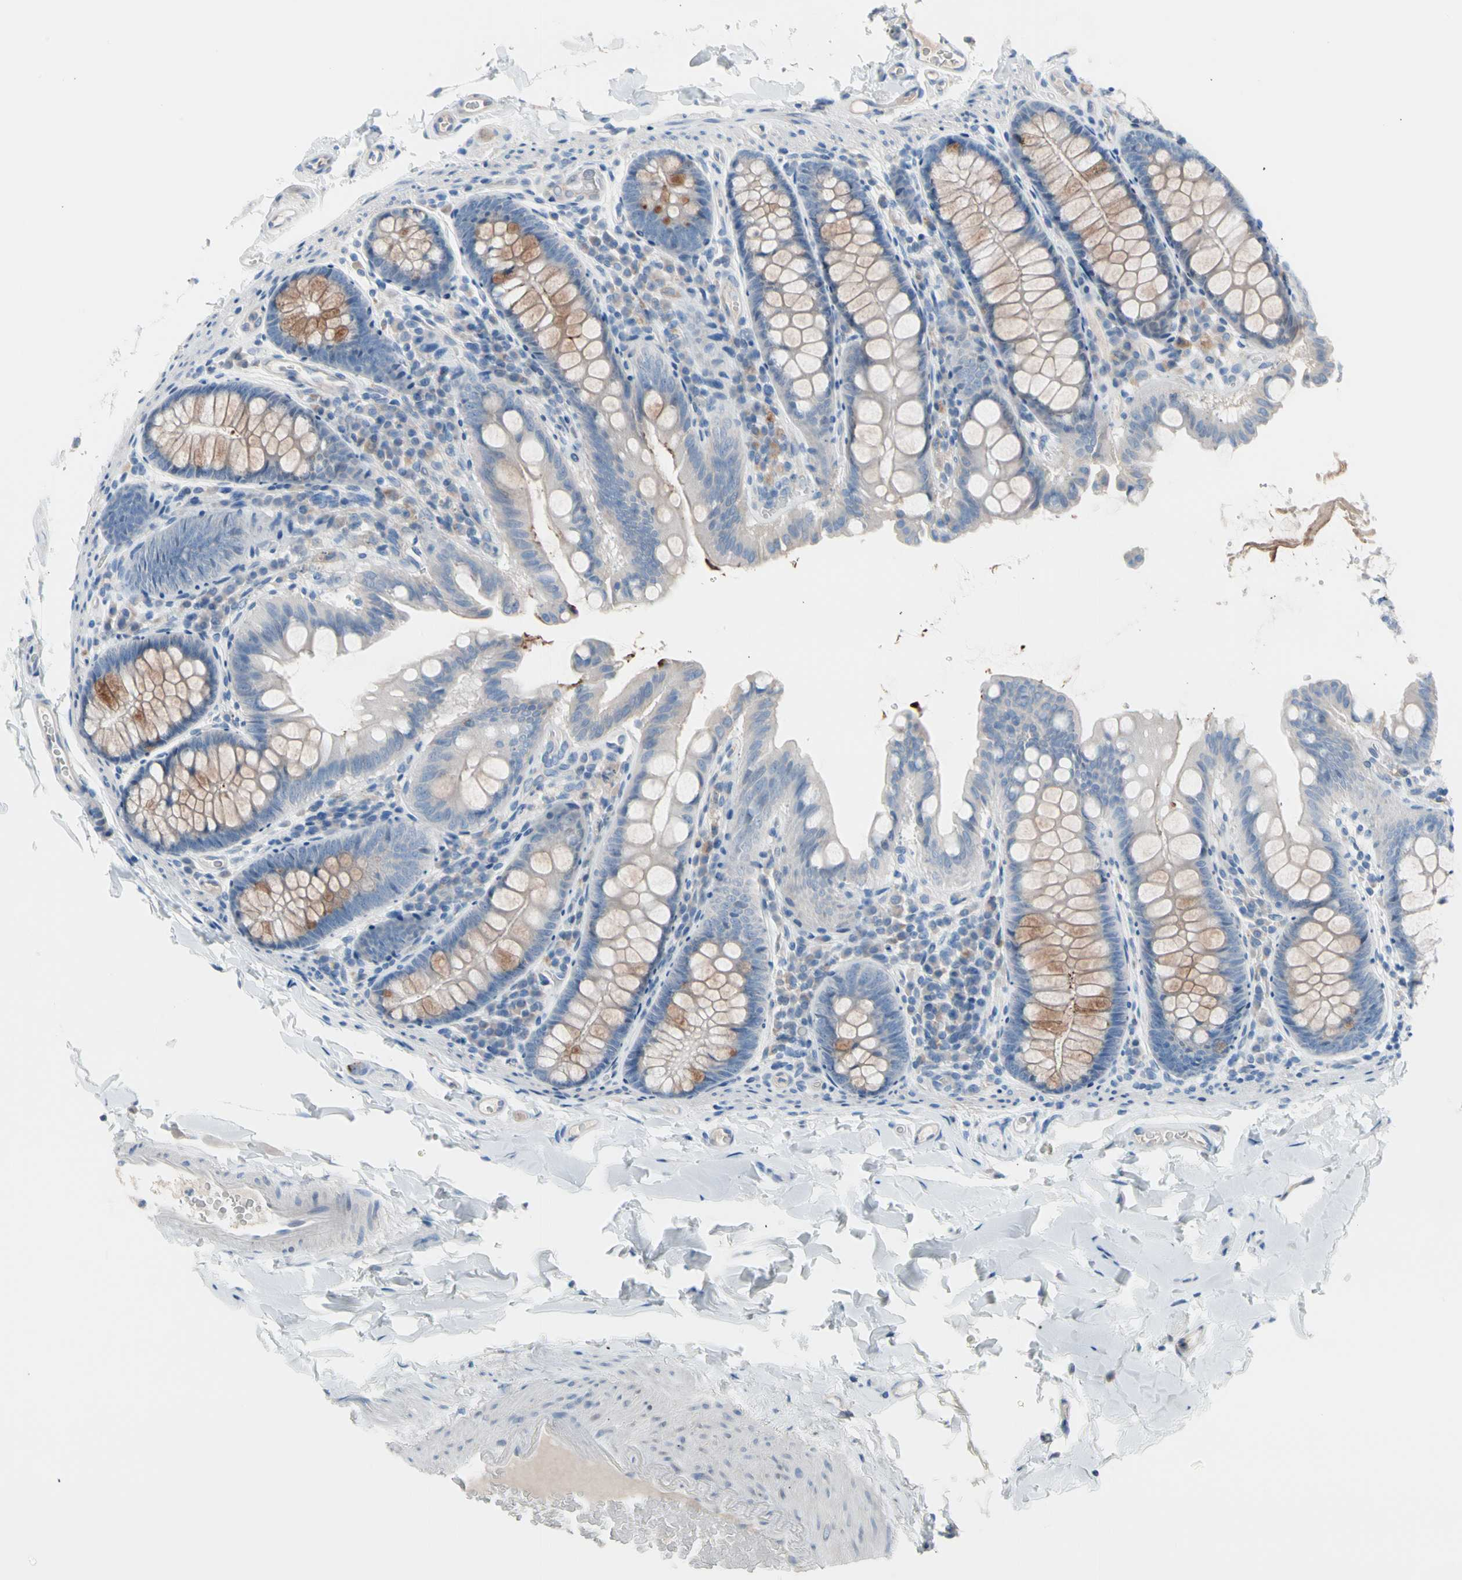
{"staining": {"intensity": "weak", "quantity": "25%-75%", "location": "cytoplasmic/membranous"}, "tissue": "colon", "cell_type": "Endothelial cells", "image_type": "normal", "snomed": [{"axis": "morphology", "description": "Normal tissue, NOS"}, {"axis": "topography", "description": "Colon"}], "caption": "High-power microscopy captured an IHC micrograph of benign colon, revealing weak cytoplasmic/membranous expression in about 25%-75% of endothelial cells.", "gene": "CASQ1", "patient": {"sex": "female", "age": 61}}